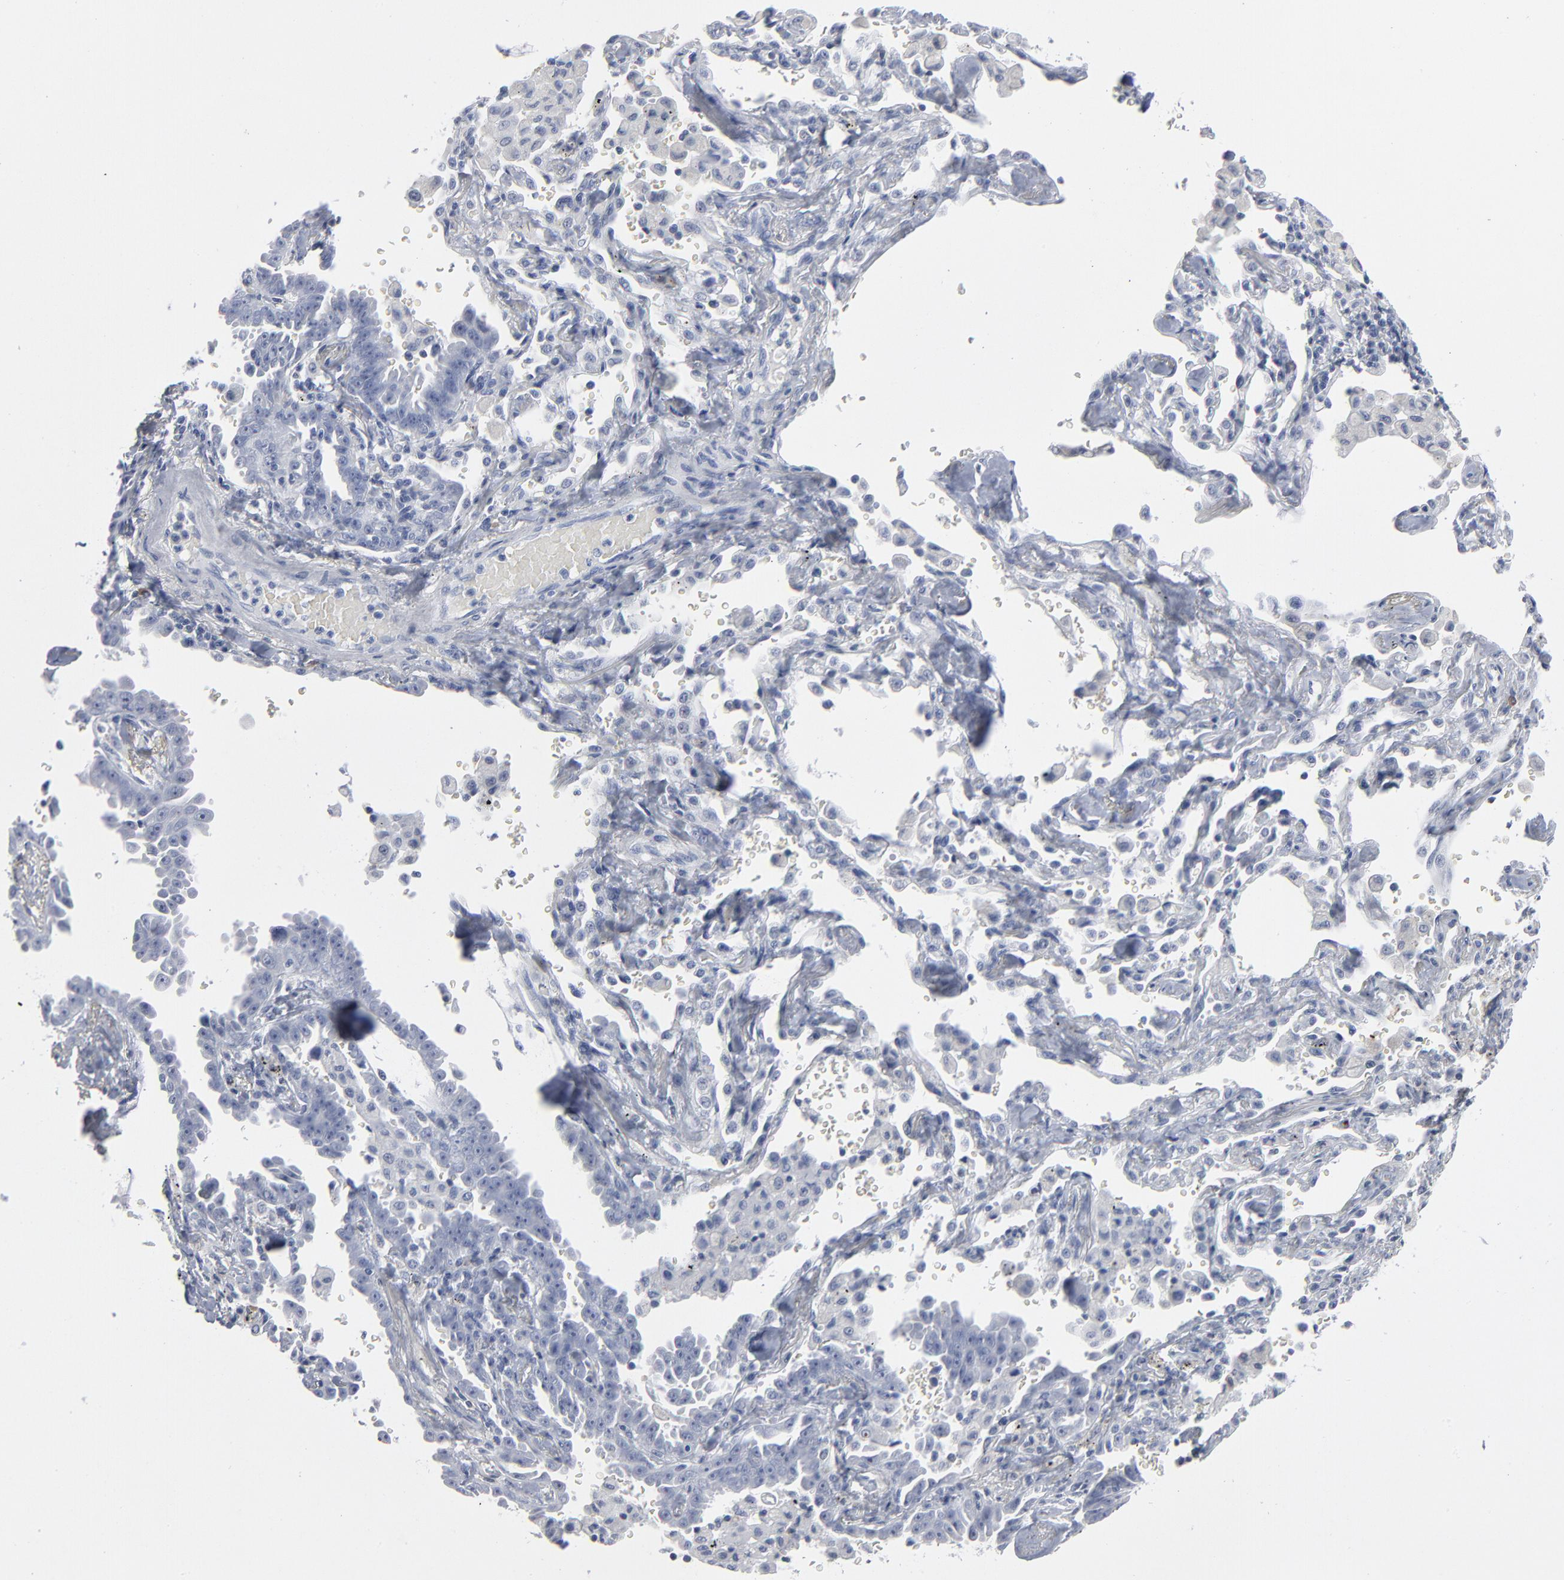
{"staining": {"intensity": "negative", "quantity": "none", "location": "none"}, "tissue": "lung cancer", "cell_type": "Tumor cells", "image_type": "cancer", "snomed": [{"axis": "morphology", "description": "Adenocarcinoma, NOS"}, {"axis": "topography", "description": "Lung"}], "caption": "The histopathology image reveals no significant staining in tumor cells of lung cancer.", "gene": "PAGE1", "patient": {"sex": "female", "age": 64}}